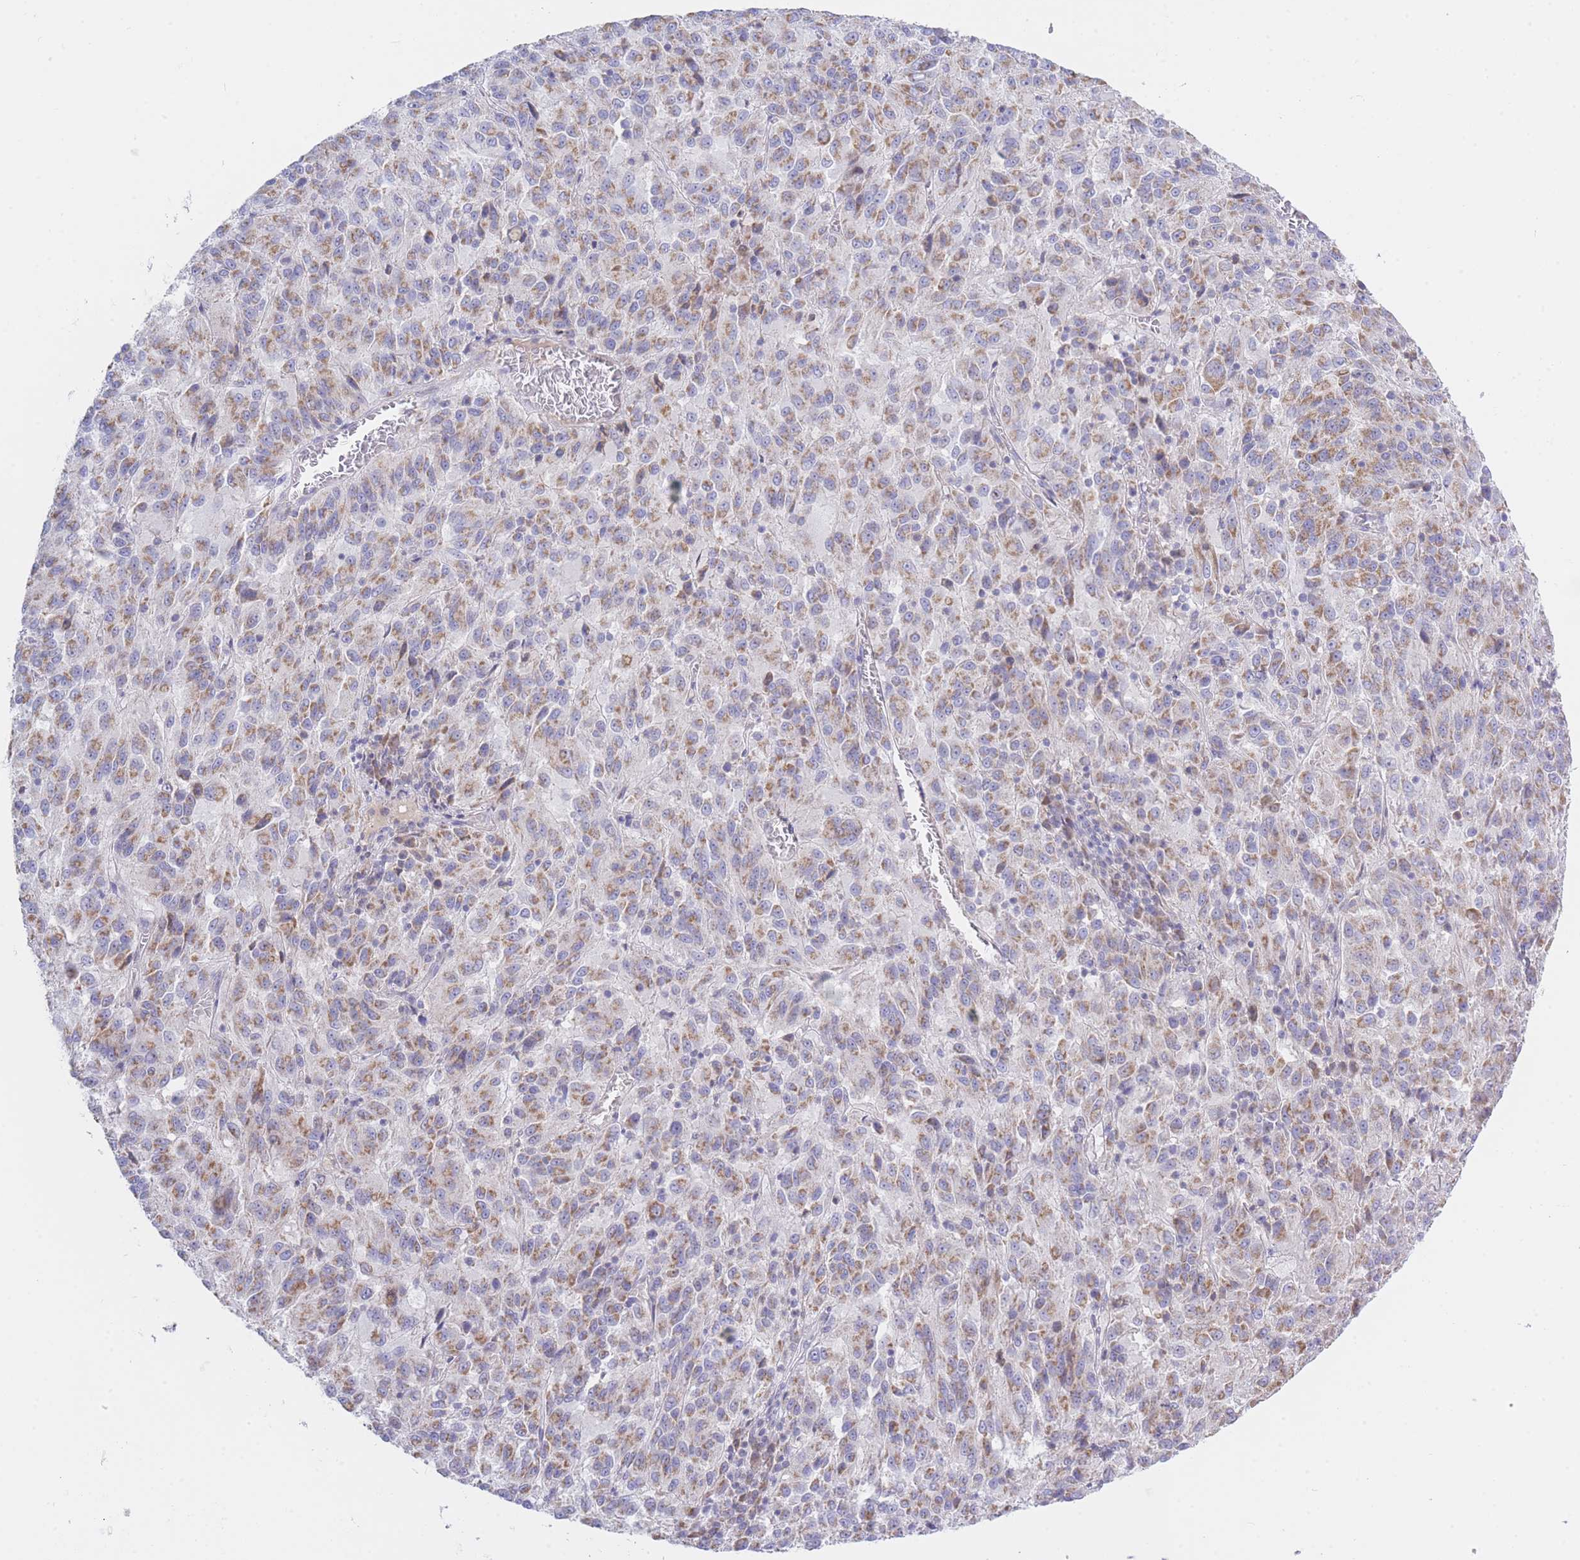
{"staining": {"intensity": "moderate", "quantity": ">75%", "location": "cytoplasmic/membranous"}, "tissue": "melanoma", "cell_type": "Tumor cells", "image_type": "cancer", "snomed": [{"axis": "morphology", "description": "Malignant melanoma, Metastatic site"}, {"axis": "topography", "description": "Lung"}], "caption": "A histopathology image of malignant melanoma (metastatic site) stained for a protein displays moderate cytoplasmic/membranous brown staining in tumor cells. The staining is performed using DAB (3,3'-diaminobenzidine) brown chromogen to label protein expression. The nuclei are counter-stained blue using hematoxylin.", "gene": "NANP", "patient": {"sex": "male", "age": 64}}